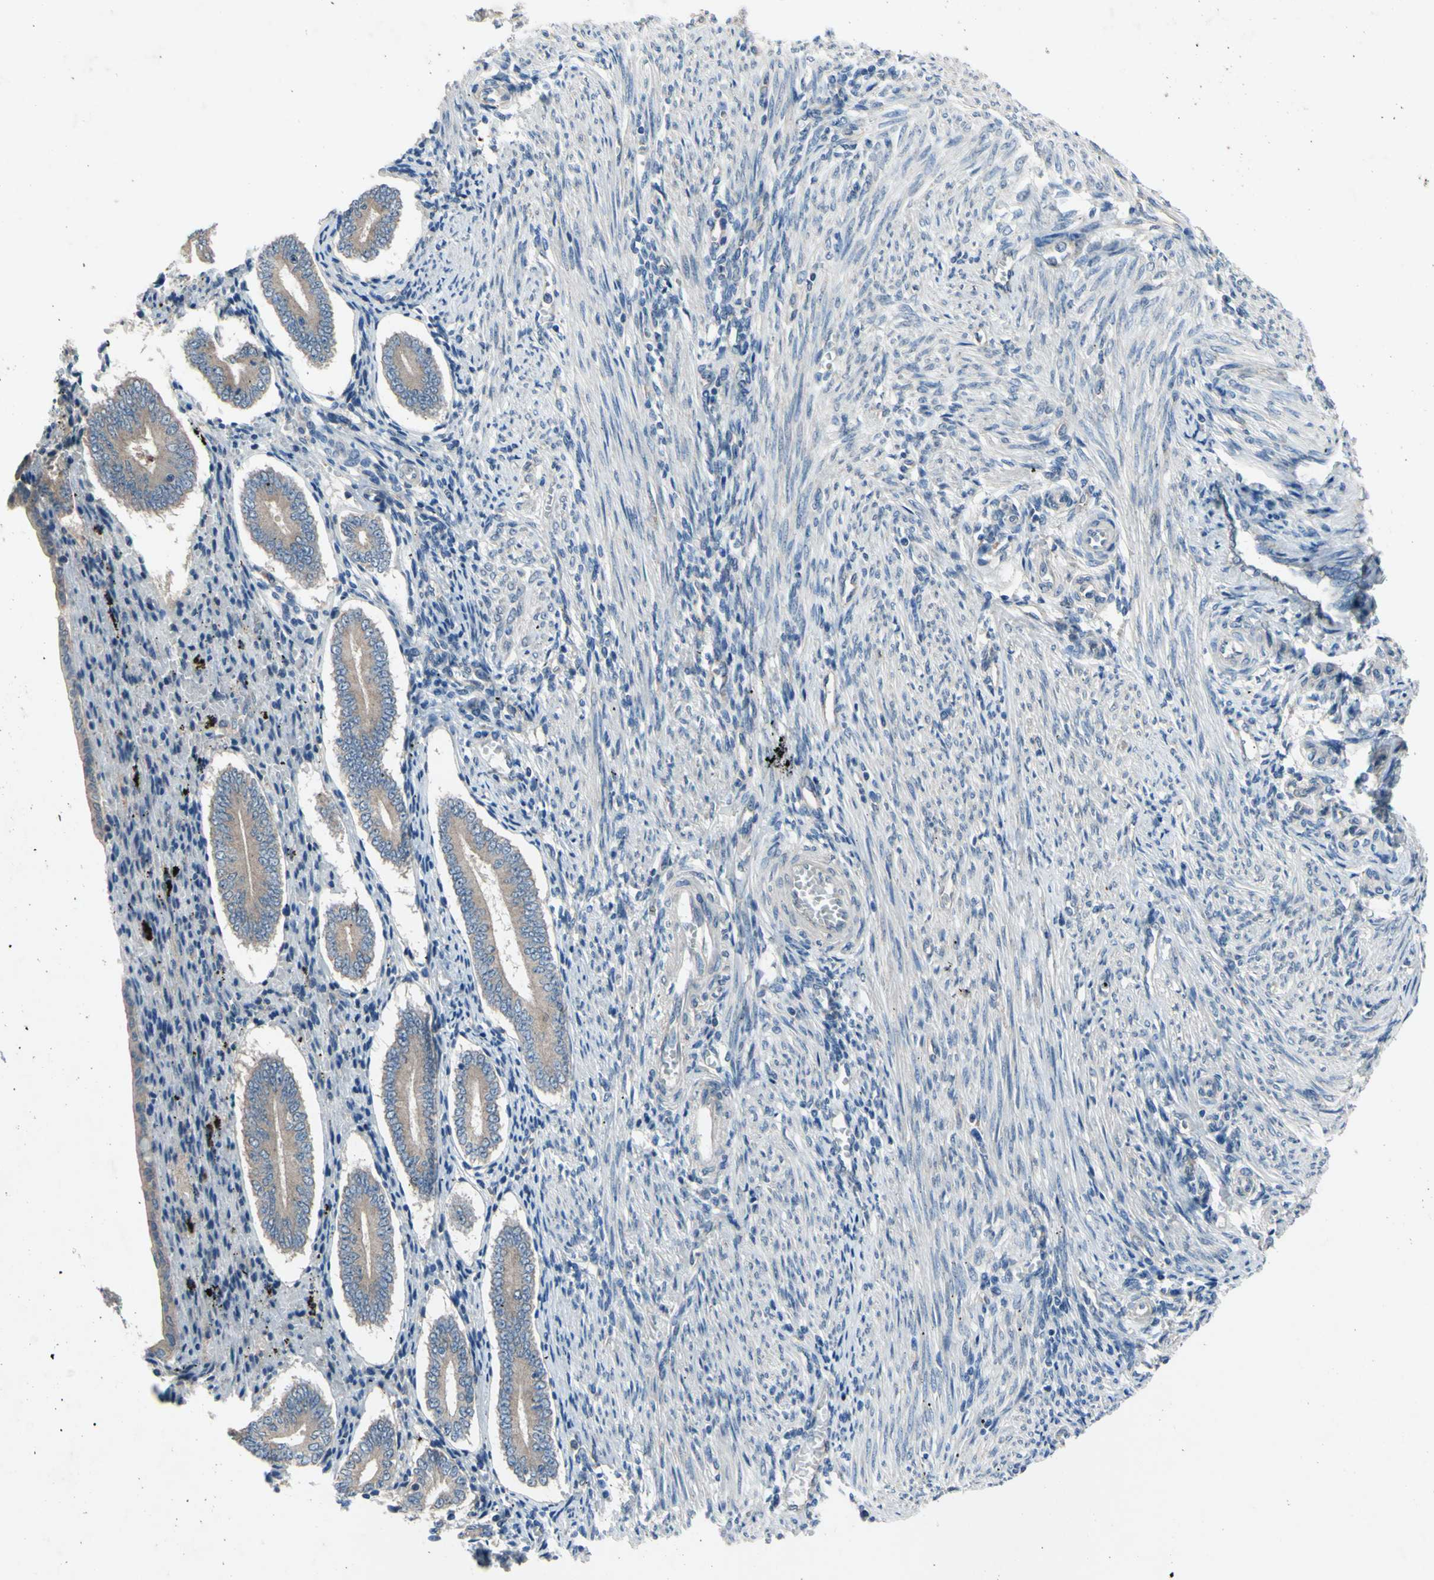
{"staining": {"intensity": "weak", "quantity": "<25%", "location": "cytoplasmic/membranous"}, "tissue": "endometrium", "cell_type": "Cells in endometrial stroma", "image_type": "normal", "snomed": [{"axis": "morphology", "description": "Normal tissue, NOS"}, {"axis": "topography", "description": "Endometrium"}], "caption": "Cells in endometrial stroma show no significant expression in unremarkable endometrium. (Stains: DAB (3,3'-diaminobenzidine) immunohistochemistry (IHC) with hematoxylin counter stain, Microscopy: brightfield microscopy at high magnification).", "gene": "HILPDA", "patient": {"sex": "female", "age": 42}}